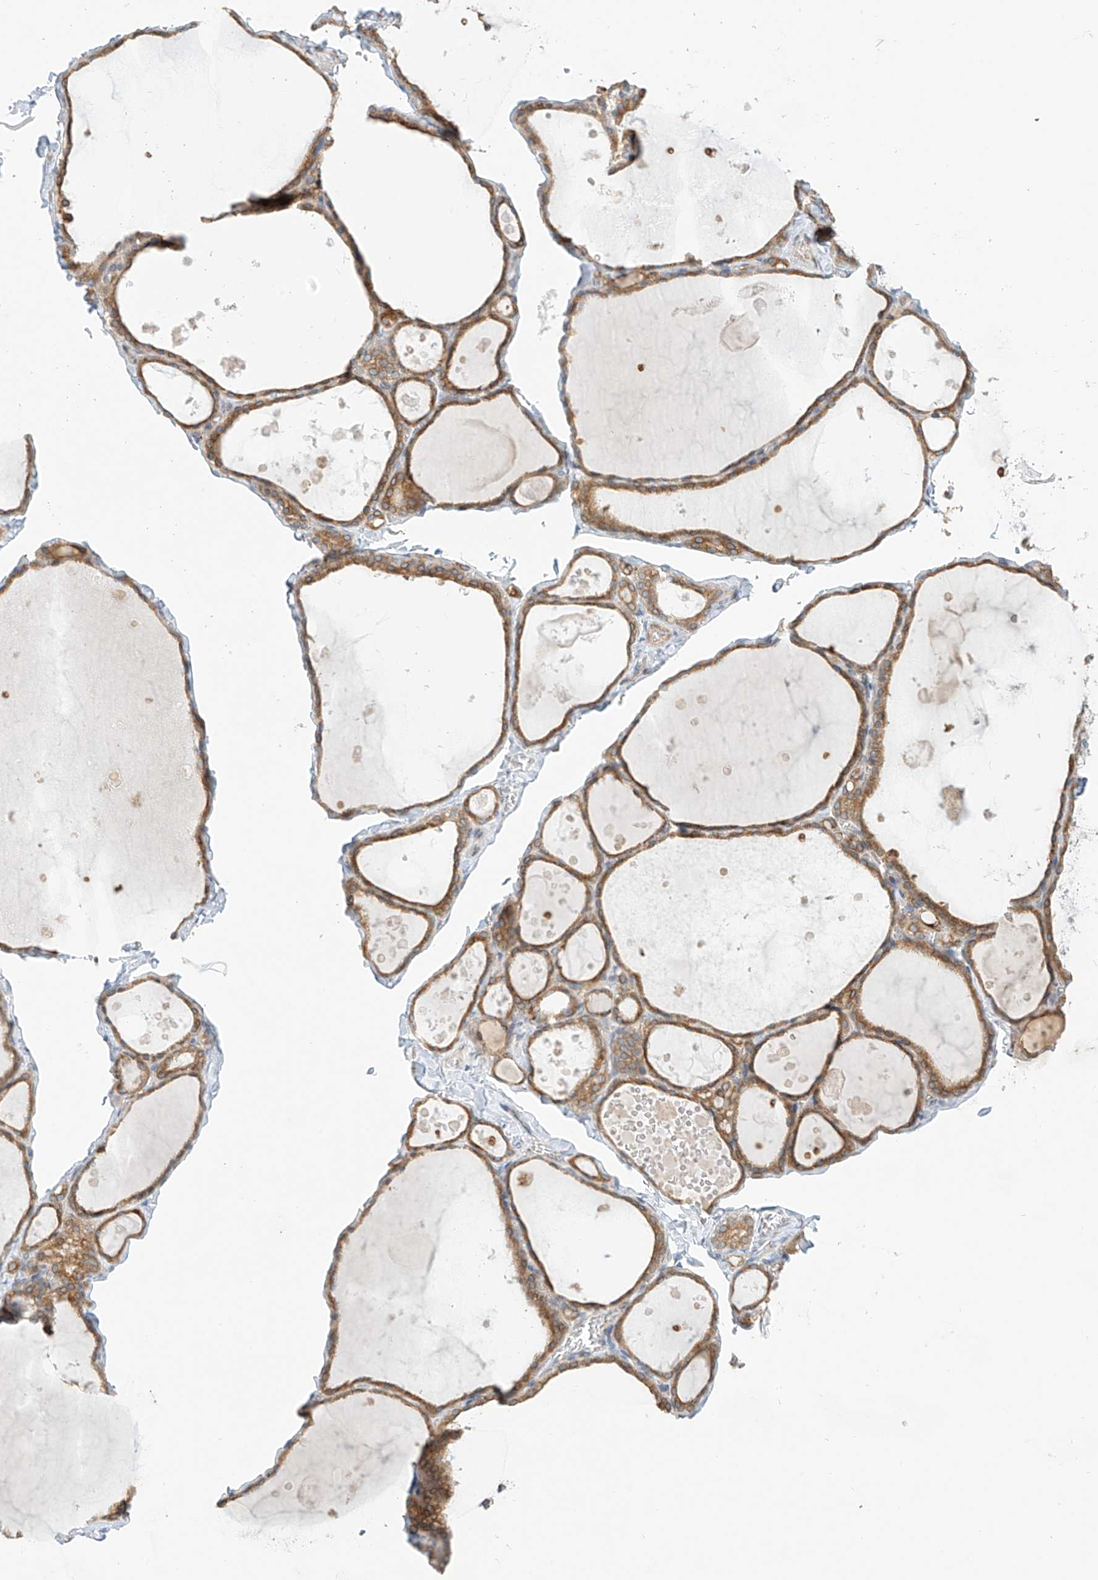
{"staining": {"intensity": "moderate", "quantity": "25%-75%", "location": "cytoplasmic/membranous"}, "tissue": "thyroid gland", "cell_type": "Glandular cells", "image_type": "normal", "snomed": [{"axis": "morphology", "description": "Normal tissue, NOS"}, {"axis": "topography", "description": "Thyroid gland"}], "caption": "Protein expression analysis of unremarkable human thyroid gland reveals moderate cytoplasmic/membranous staining in about 25%-75% of glandular cells.", "gene": "PCYOX1", "patient": {"sex": "male", "age": 56}}